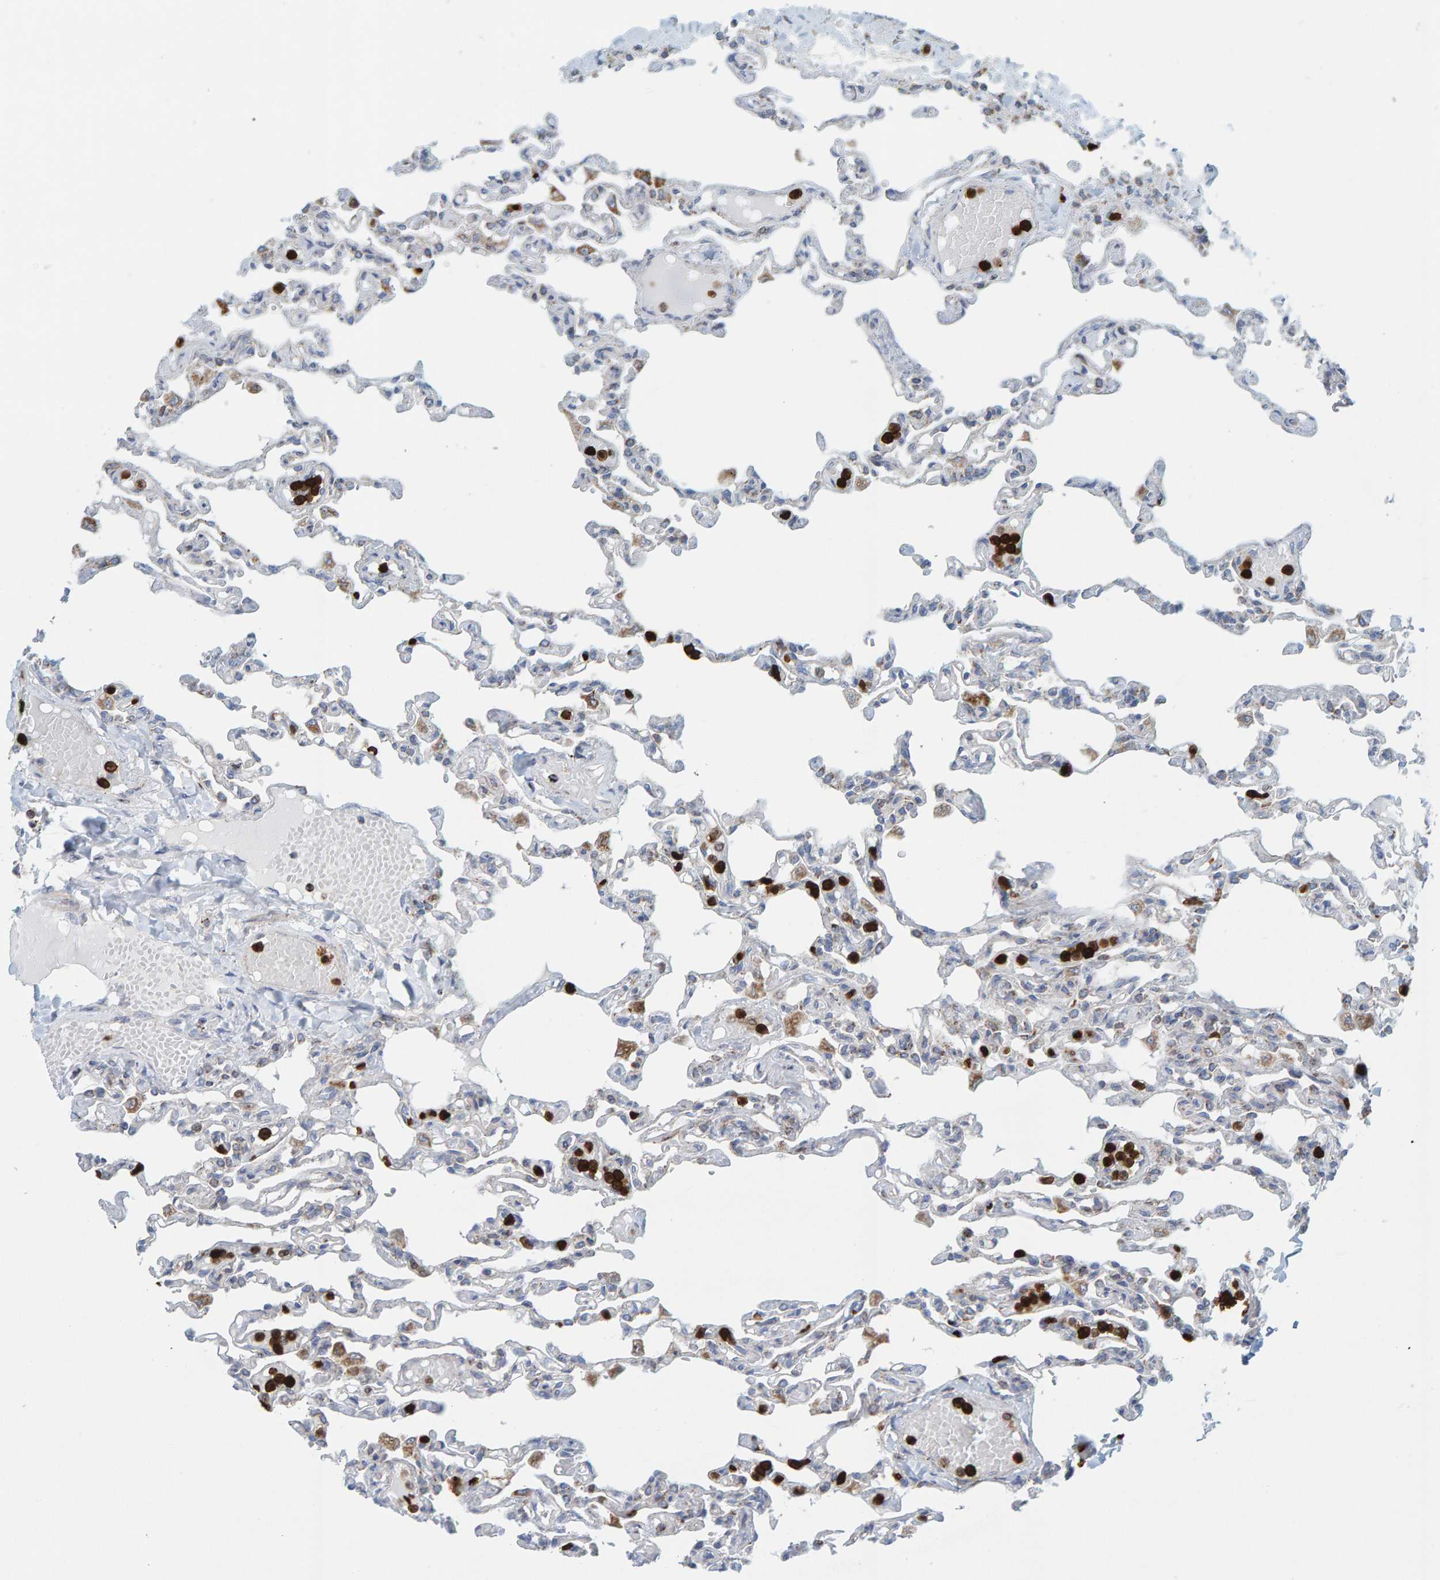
{"staining": {"intensity": "moderate", "quantity": "<25%", "location": "cytoplasmic/membranous"}, "tissue": "lung", "cell_type": "Alveolar cells", "image_type": "normal", "snomed": [{"axis": "morphology", "description": "Normal tissue, NOS"}, {"axis": "topography", "description": "Lung"}], "caption": "Immunohistochemical staining of unremarkable human lung displays <25% levels of moderate cytoplasmic/membranous protein expression in approximately <25% of alveolar cells.", "gene": "B9D1", "patient": {"sex": "male", "age": 21}}